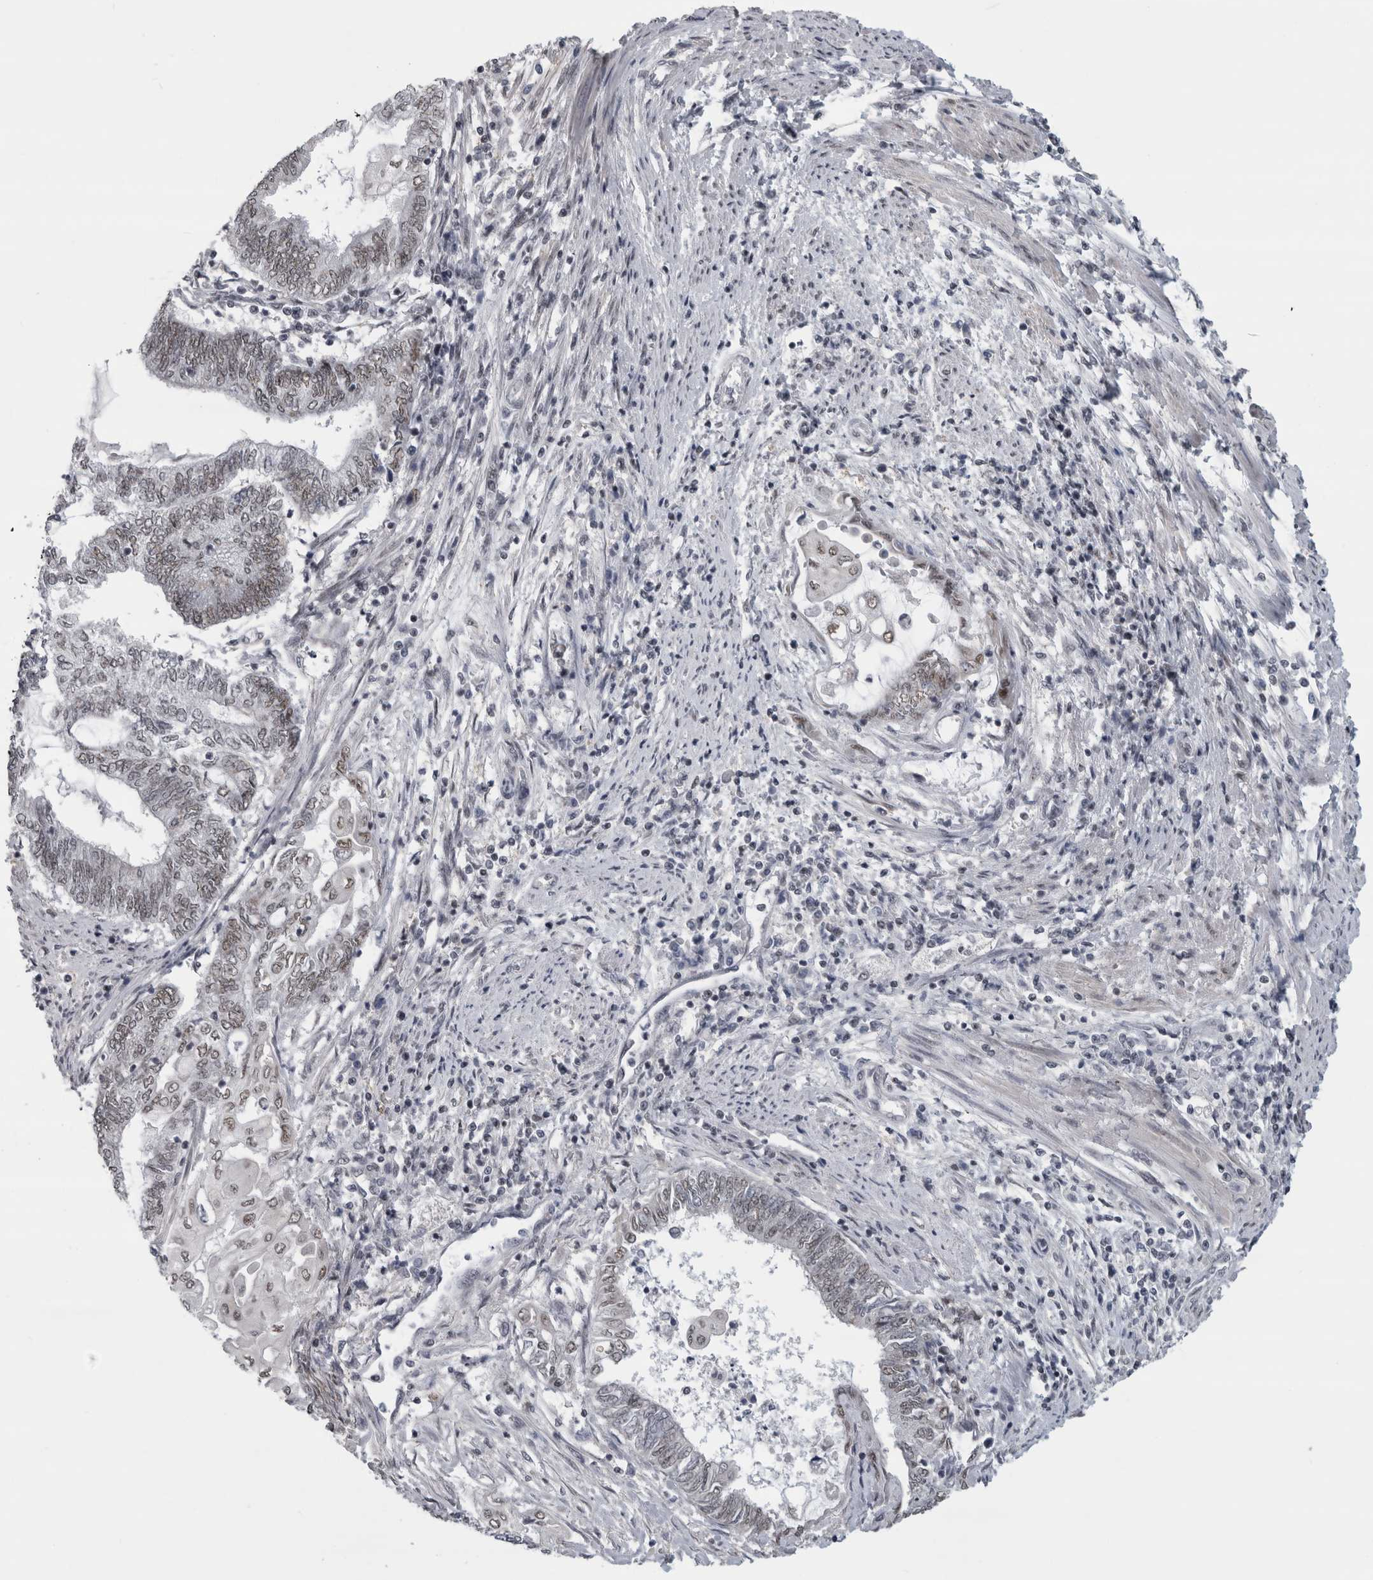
{"staining": {"intensity": "weak", "quantity": "25%-75%", "location": "nuclear"}, "tissue": "endometrial cancer", "cell_type": "Tumor cells", "image_type": "cancer", "snomed": [{"axis": "morphology", "description": "Adenocarcinoma, NOS"}, {"axis": "topography", "description": "Uterus"}, {"axis": "topography", "description": "Endometrium"}], "caption": "Human endometrial adenocarcinoma stained with a brown dye reveals weak nuclear positive expression in about 25%-75% of tumor cells.", "gene": "ARID4B", "patient": {"sex": "female", "age": 70}}